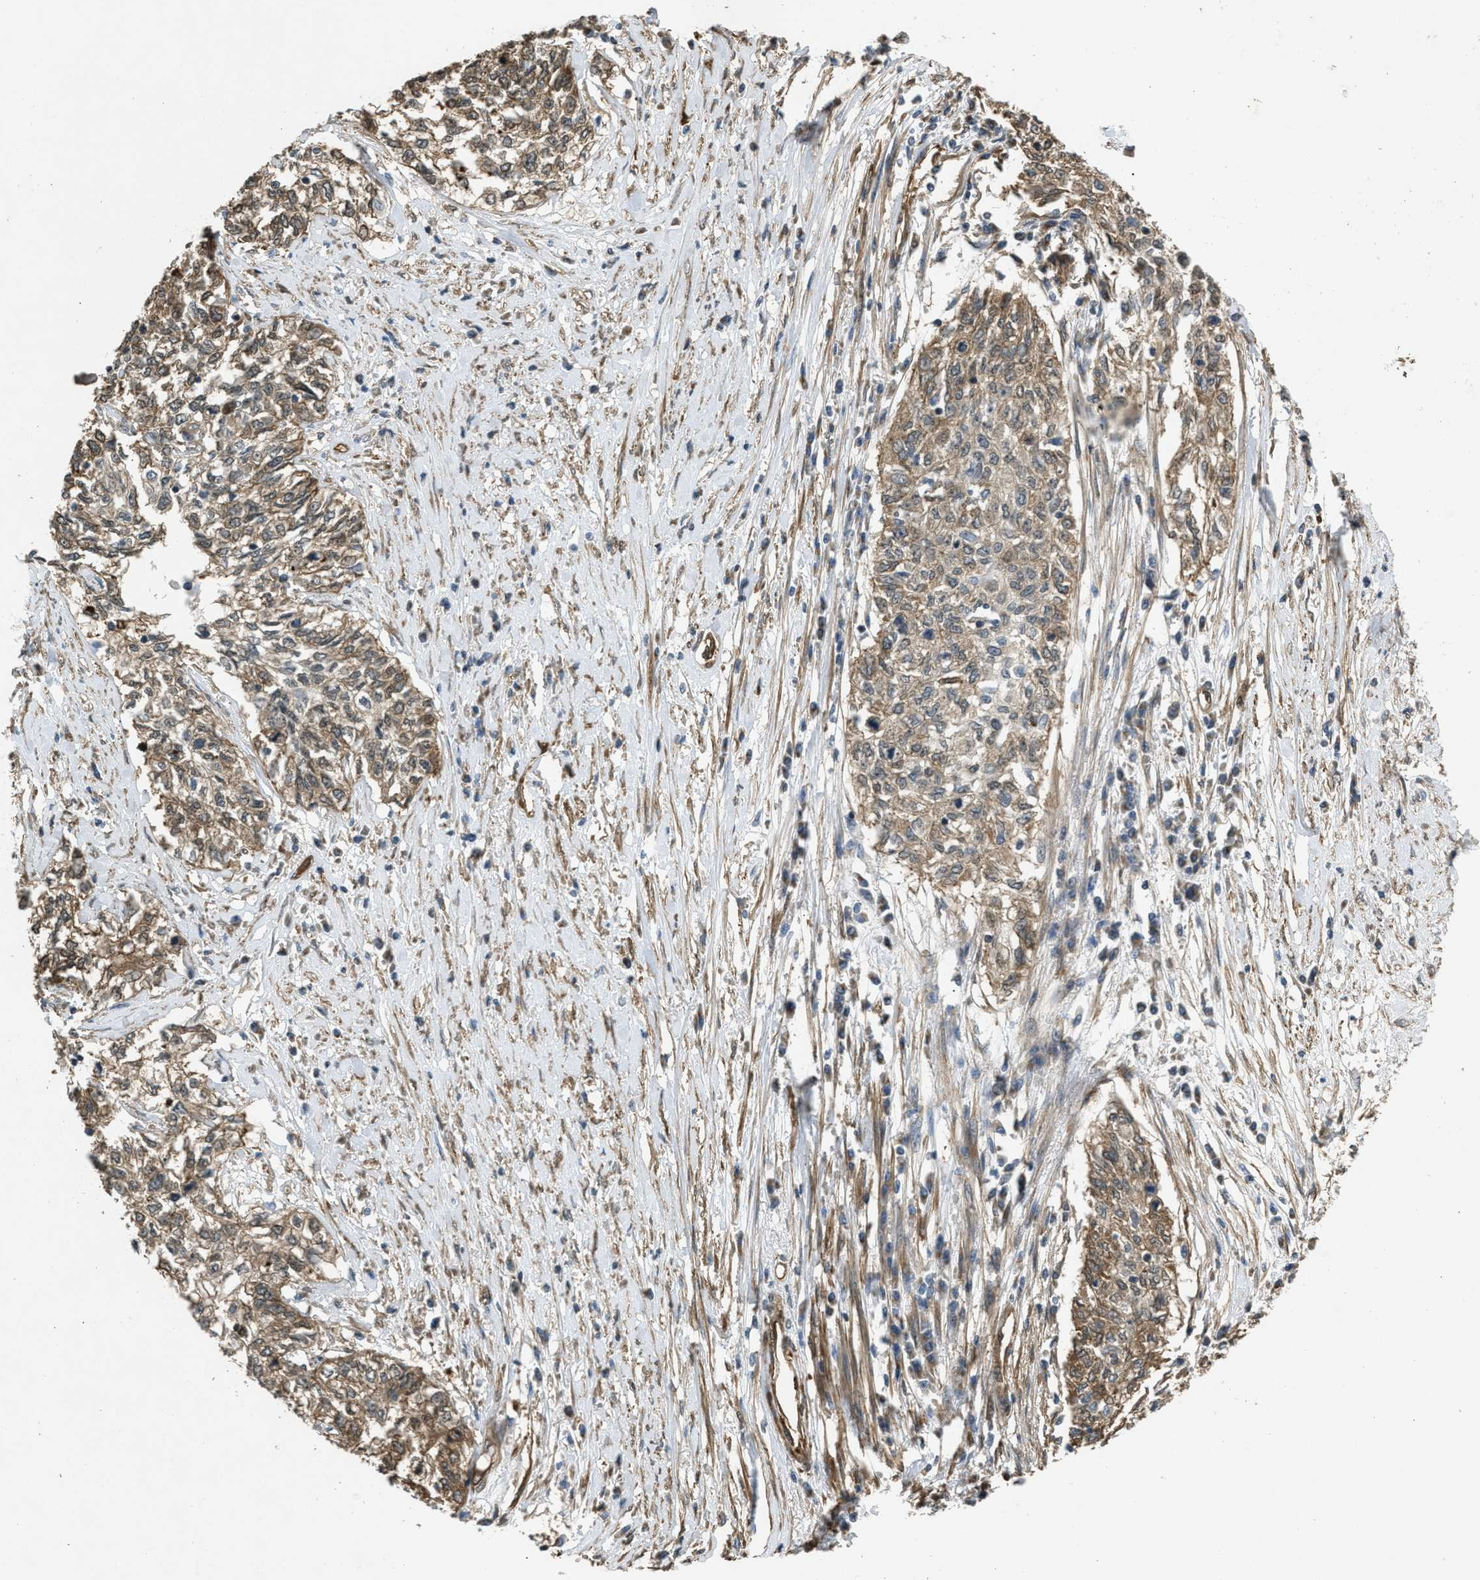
{"staining": {"intensity": "weak", "quantity": ">75%", "location": "cytoplasmic/membranous"}, "tissue": "cervical cancer", "cell_type": "Tumor cells", "image_type": "cancer", "snomed": [{"axis": "morphology", "description": "Squamous cell carcinoma, NOS"}, {"axis": "topography", "description": "Cervix"}], "caption": "Immunohistochemistry (IHC) (DAB) staining of cervical cancer exhibits weak cytoplasmic/membranous protein staining in approximately >75% of tumor cells.", "gene": "BAG3", "patient": {"sex": "female", "age": 57}}